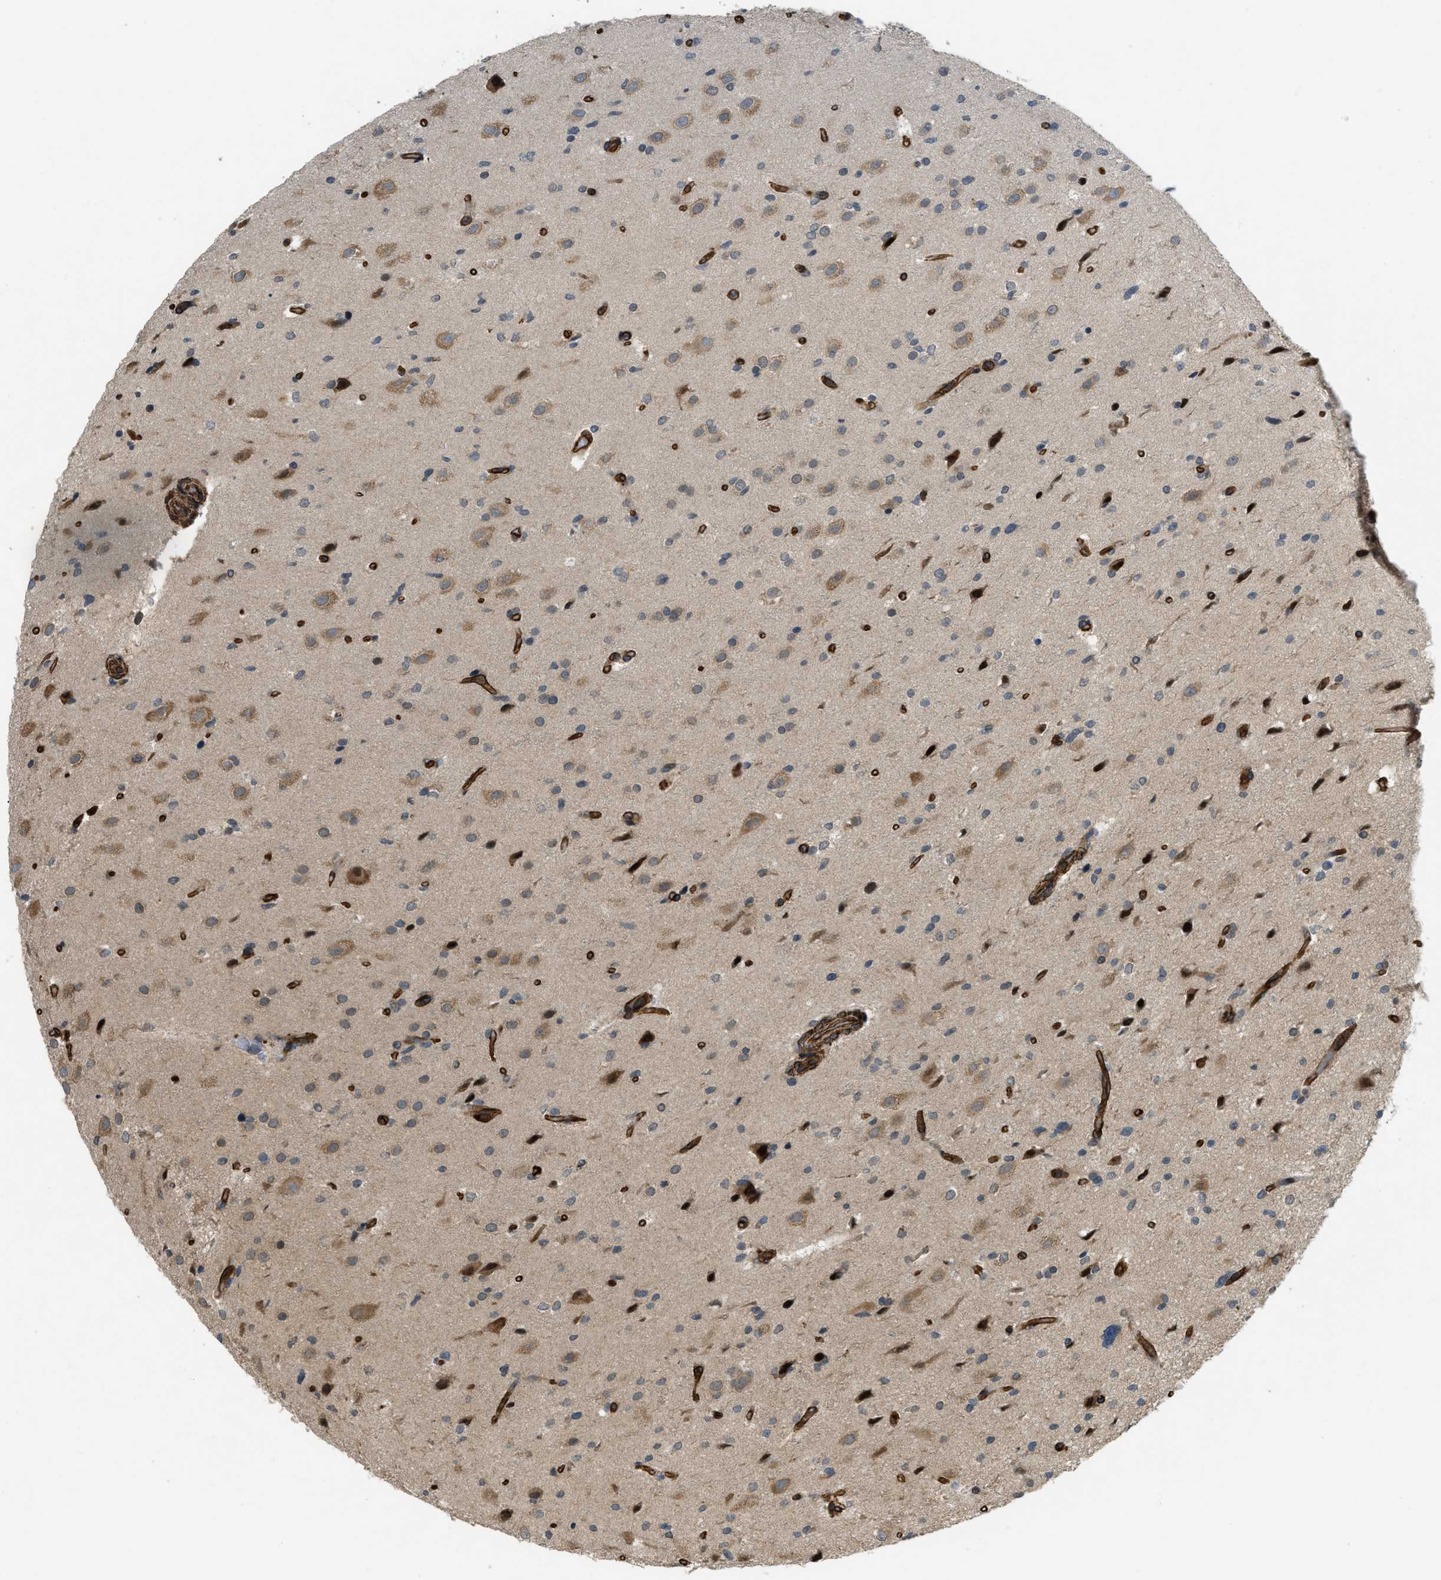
{"staining": {"intensity": "moderate", "quantity": "25%-75%", "location": "cytoplasmic/membranous"}, "tissue": "glioma", "cell_type": "Tumor cells", "image_type": "cancer", "snomed": [{"axis": "morphology", "description": "Glioma, malignant, High grade"}, {"axis": "topography", "description": "Brain"}], "caption": "Malignant high-grade glioma tissue shows moderate cytoplasmic/membranous positivity in about 25%-75% of tumor cells, visualized by immunohistochemistry.", "gene": "NMB", "patient": {"sex": "male", "age": 33}}